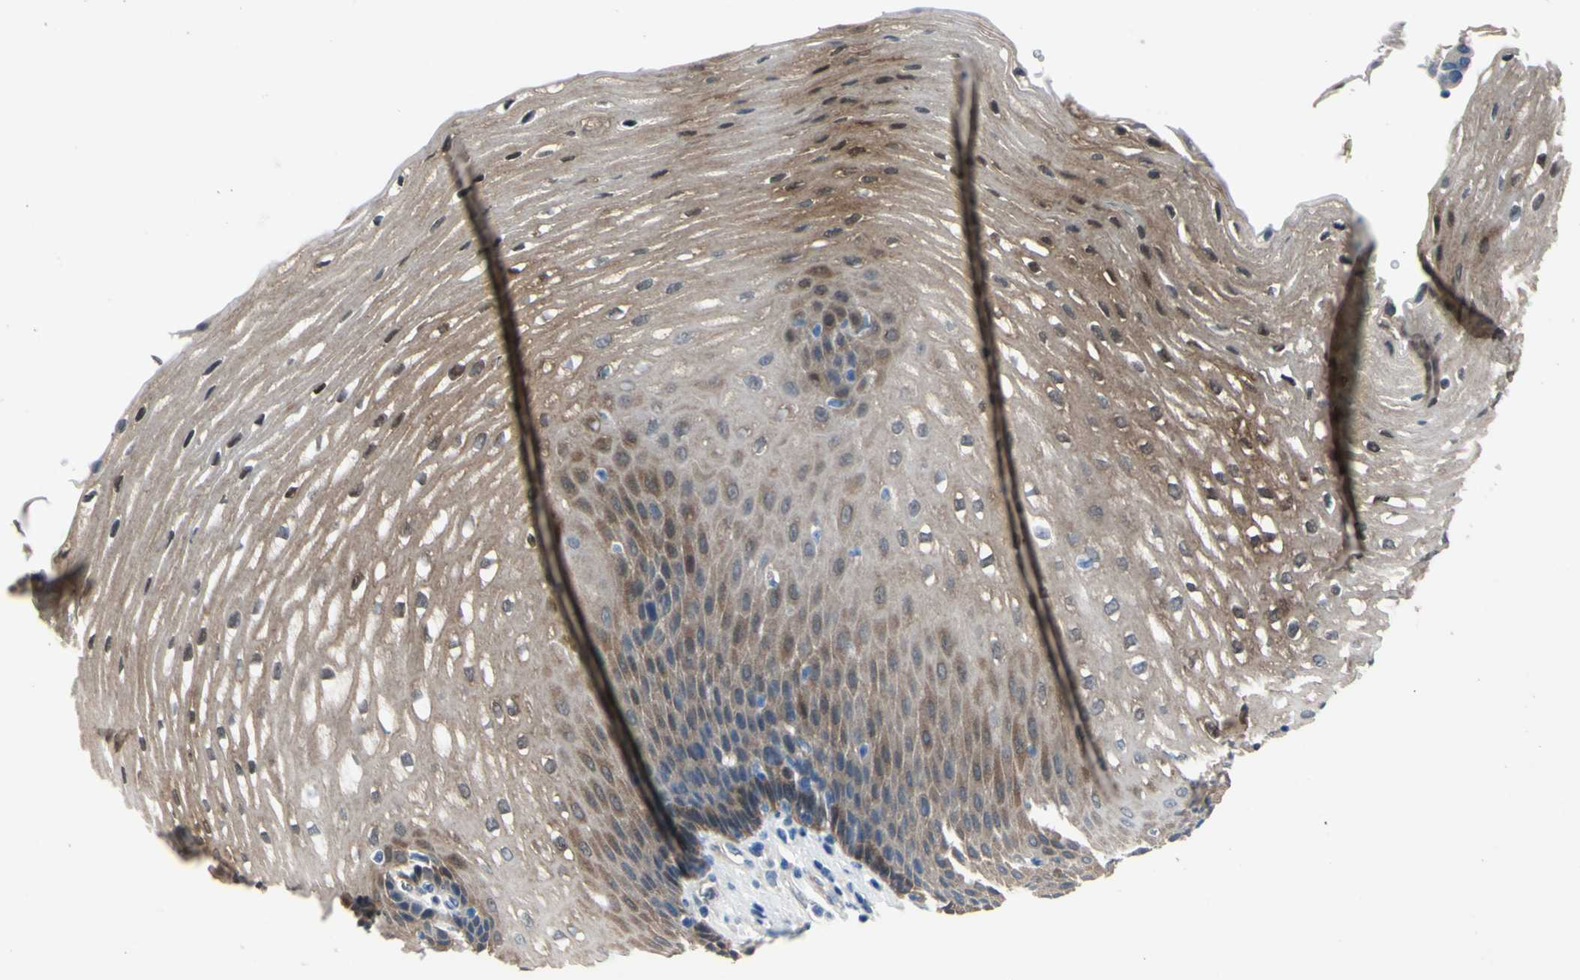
{"staining": {"intensity": "moderate", "quantity": "25%-75%", "location": "cytoplasmic/membranous"}, "tissue": "esophagus", "cell_type": "Squamous epithelial cells", "image_type": "normal", "snomed": [{"axis": "morphology", "description": "Normal tissue, NOS"}, {"axis": "topography", "description": "Esophagus"}], "caption": "Squamous epithelial cells demonstrate medium levels of moderate cytoplasmic/membranous staining in approximately 25%-75% of cells in benign esophagus.", "gene": "NOL3", "patient": {"sex": "male", "age": 48}}